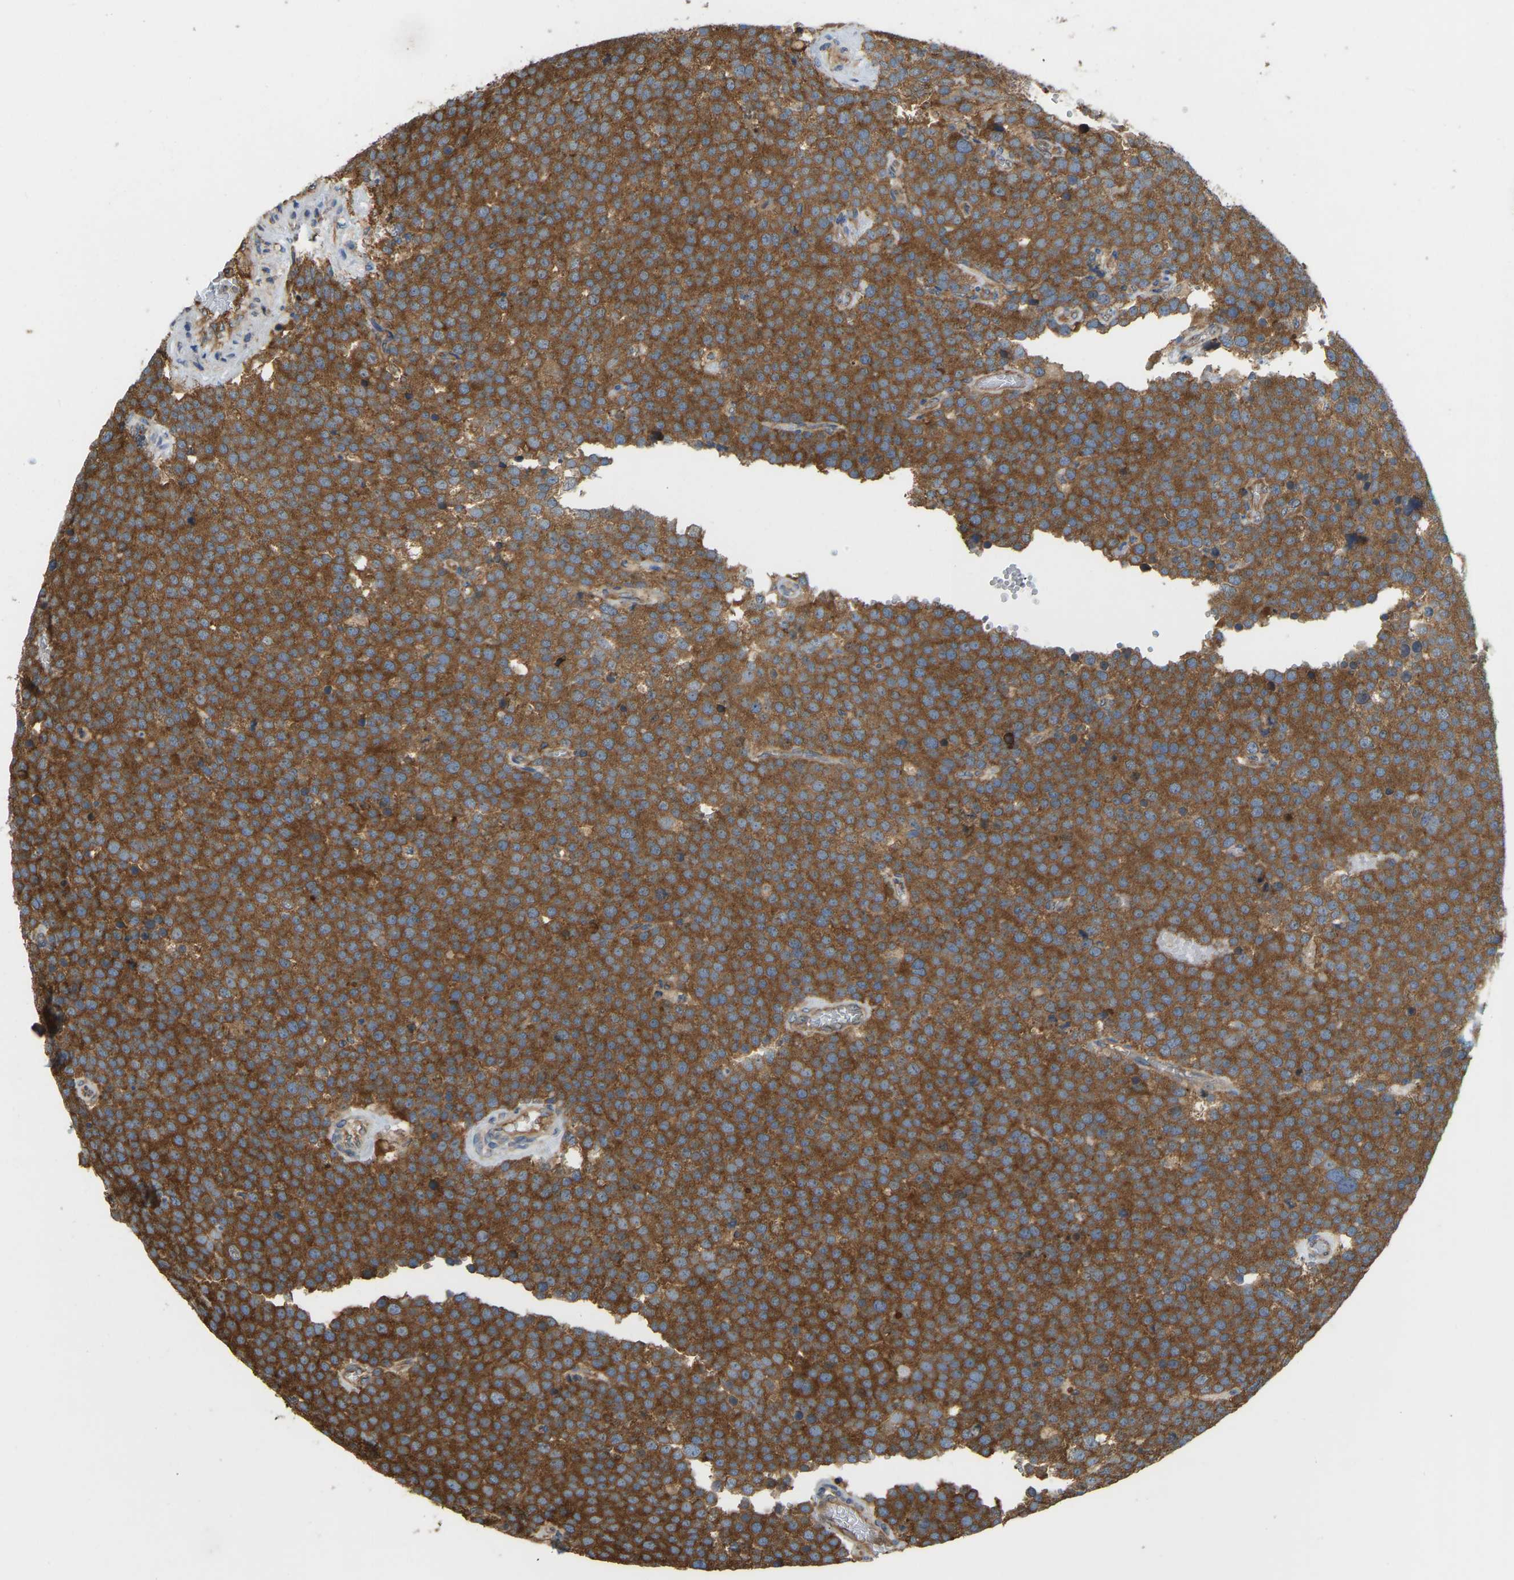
{"staining": {"intensity": "strong", "quantity": ">75%", "location": "cytoplasmic/membranous"}, "tissue": "testis cancer", "cell_type": "Tumor cells", "image_type": "cancer", "snomed": [{"axis": "morphology", "description": "Normal tissue, NOS"}, {"axis": "morphology", "description": "Seminoma, NOS"}, {"axis": "topography", "description": "Testis"}], "caption": "Protein staining of testis cancer tissue reveals strong cytoplasmic/membranous expression in approximately >75% of tumor cells.", "gene": "RPS6KB2", "patient": {"sex": "male", "age": 71}}